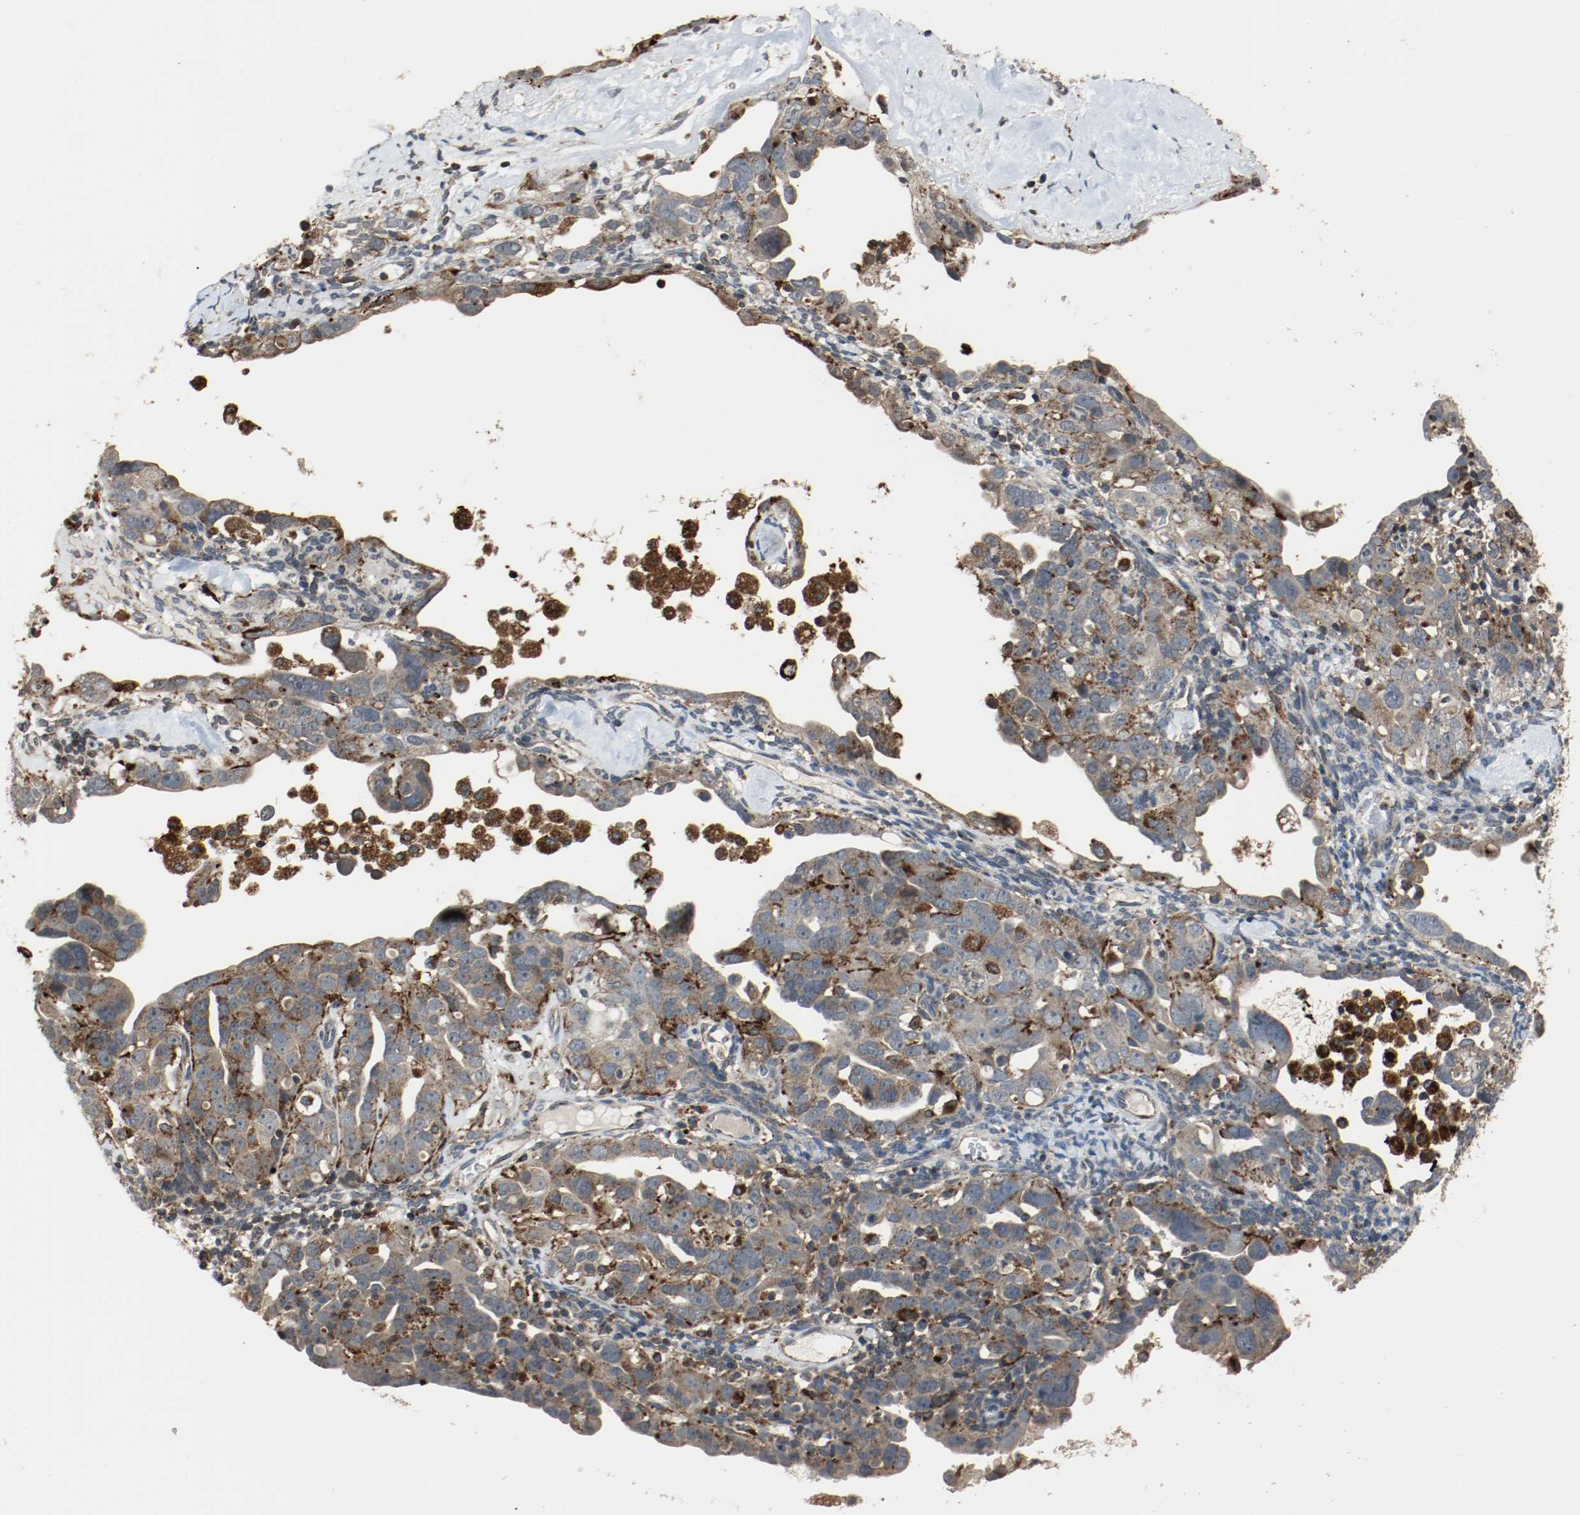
{"staining": {"intensity": "moderate", "quantity": ">75%", "location": "cytoplasmic/membranous"}, "tissue": "ovarian cancer", "cell_type": "Tumor cells", "image_type": "cancer", "snomed": [{"axis": "morphology", "description": "Cystadenocarcinoma, serous, NOS"}, {"axis": "topography", "description": "Ovary"}], "caption": "IHC staining of ovarian cancer (serous cystadenocarcinoma), which shows medium levels of moderate cytoplasmic/membranous positivity in about >75% of tumor cells indicating moderate cytoplasmic/membranous protein expression. The staining was performed using DAB (brown) for protein detection and nuclei were counterstained in hematoxylin (blue).", "gene": "LAMP2", "patient": {"sex": "female", "age": 66}}